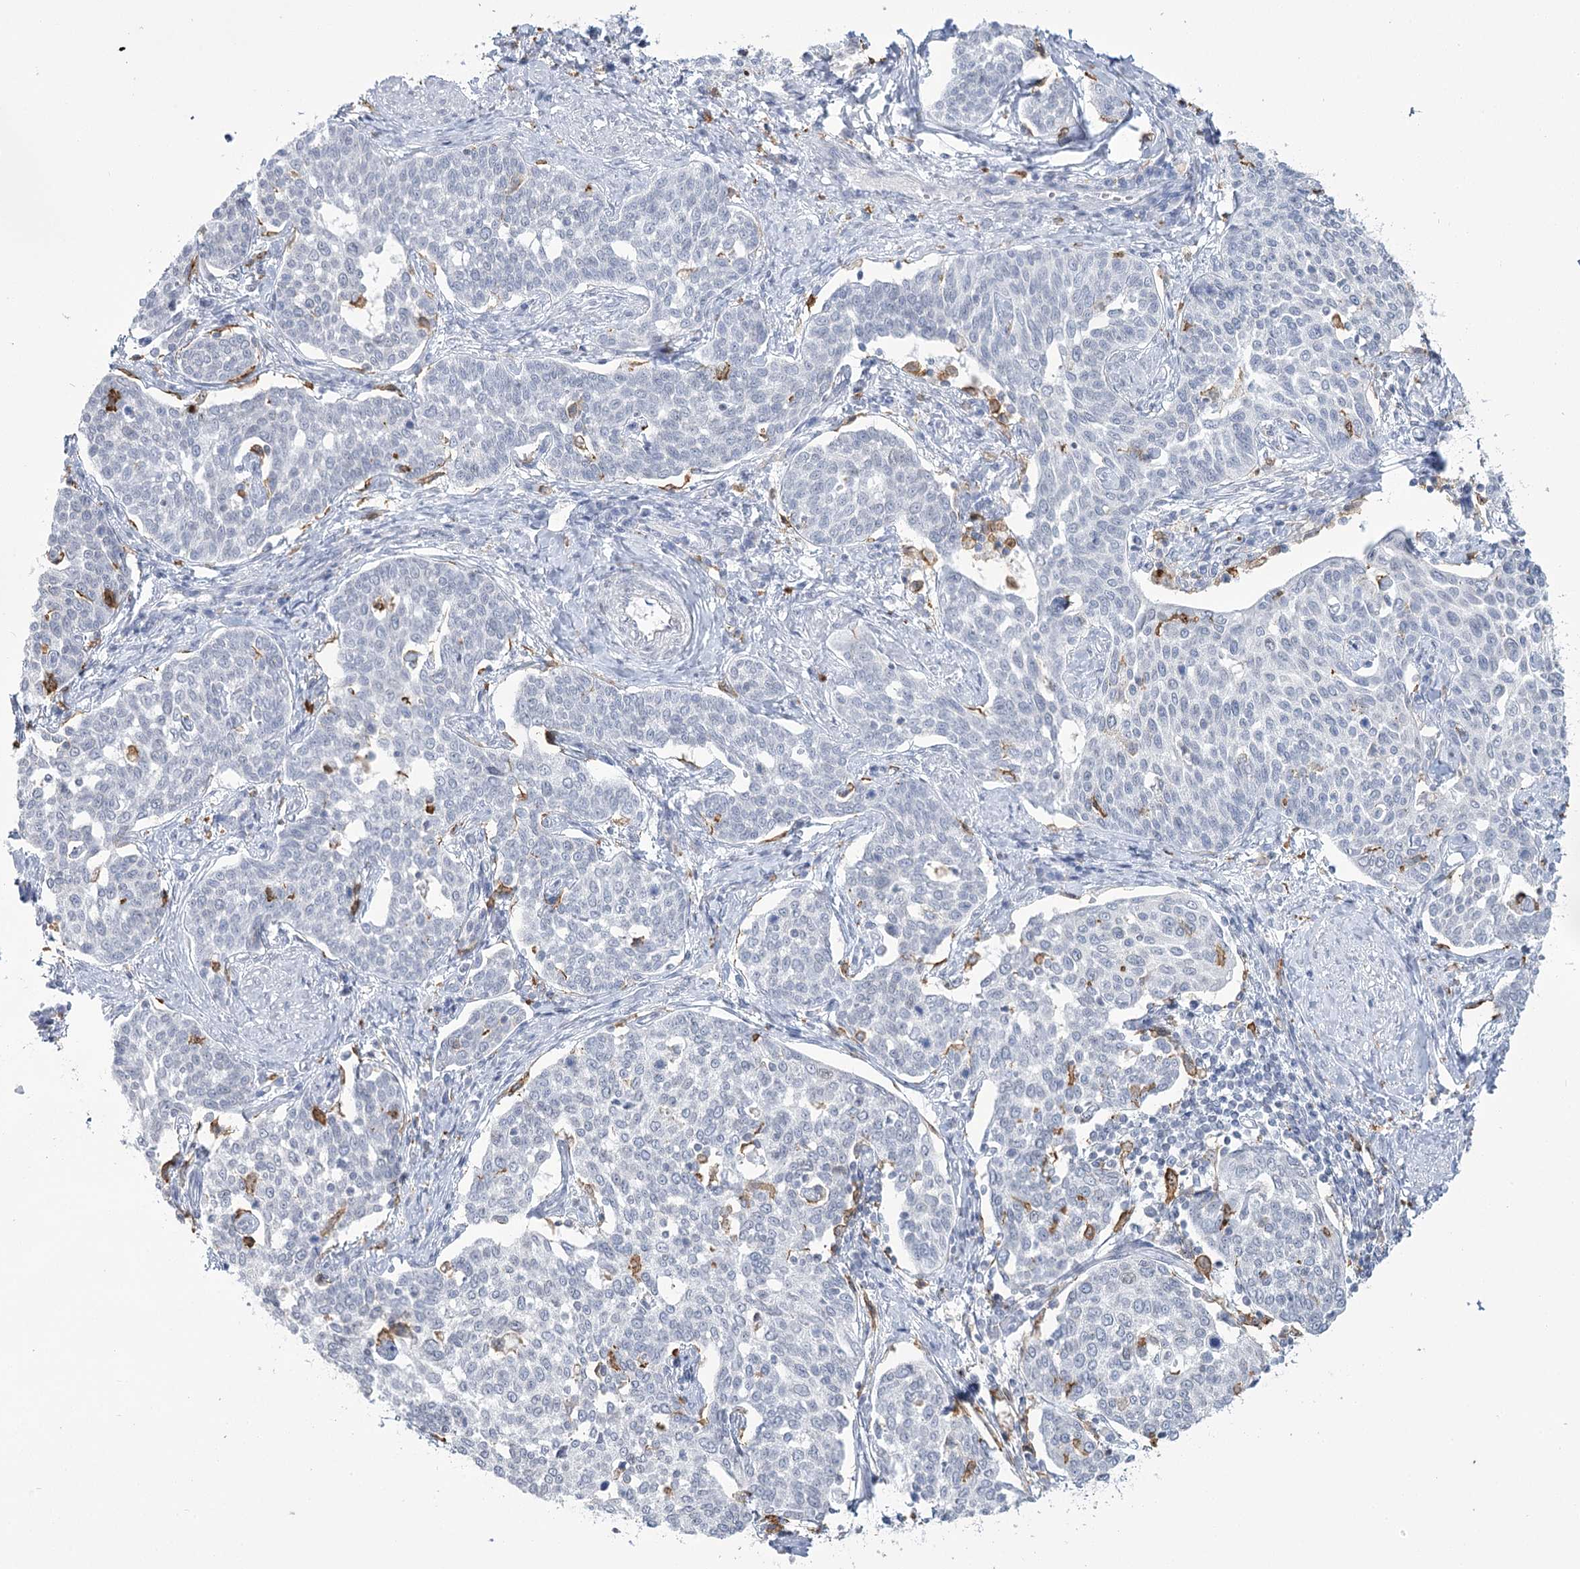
{"staining": {"intensity": "negative", "quantity": "none", "location": "none"}, "tissue": "cervical cancer", "cell_type": "Tumor cells", "image_type": "cancer", "snomed": [{"axis": "morphology", "description": "Squamous cell carcinoma, NOS"}, {"axis": "topography", "description": "Cervix"}], "caption": "DAB (3,3'-diaminobenzidine) immunohistochemical staining of human cervical cancer demonstrates no significant positivity in tumor cells.", "gene": "C11orf1", "patient": {"sex": "female", "age": 34}}